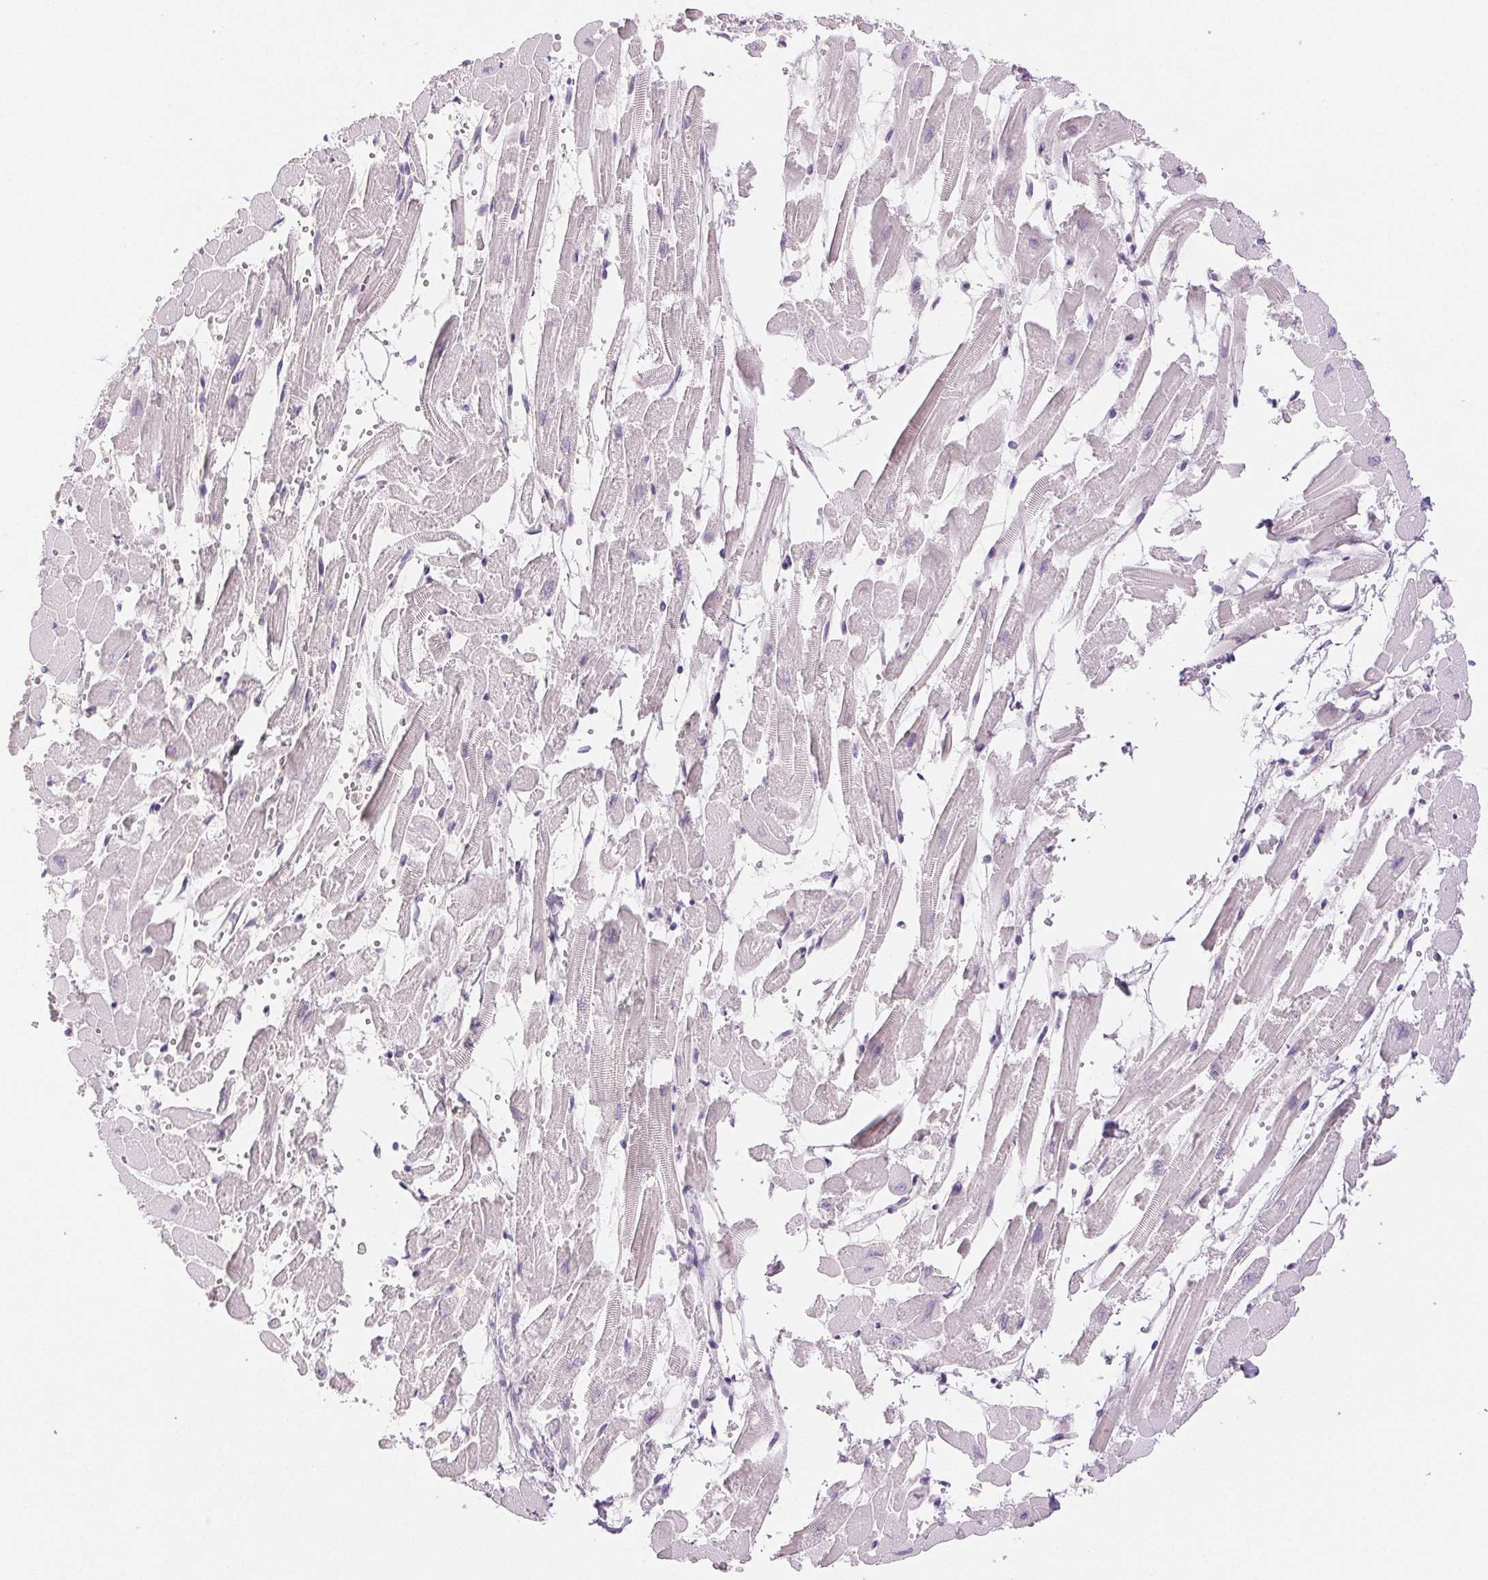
{"staining": {"intensity": "negative", "quantity": "none", "location": "none"}, "tissue": "heart muscle", "cell_type": "Cardiomyocytes", "image_type": "normal", "snomed": [{"axis": "morphology", "description": "Normal tissue, NOS"}, {"axis": "topography", "description": "Heart"}], "caption": "The micrograph displays no significant staining in cardiomyocytes of heart muscle.", "gene": "SLC5A2", "patient": {"sex": "female", "age": 52}}